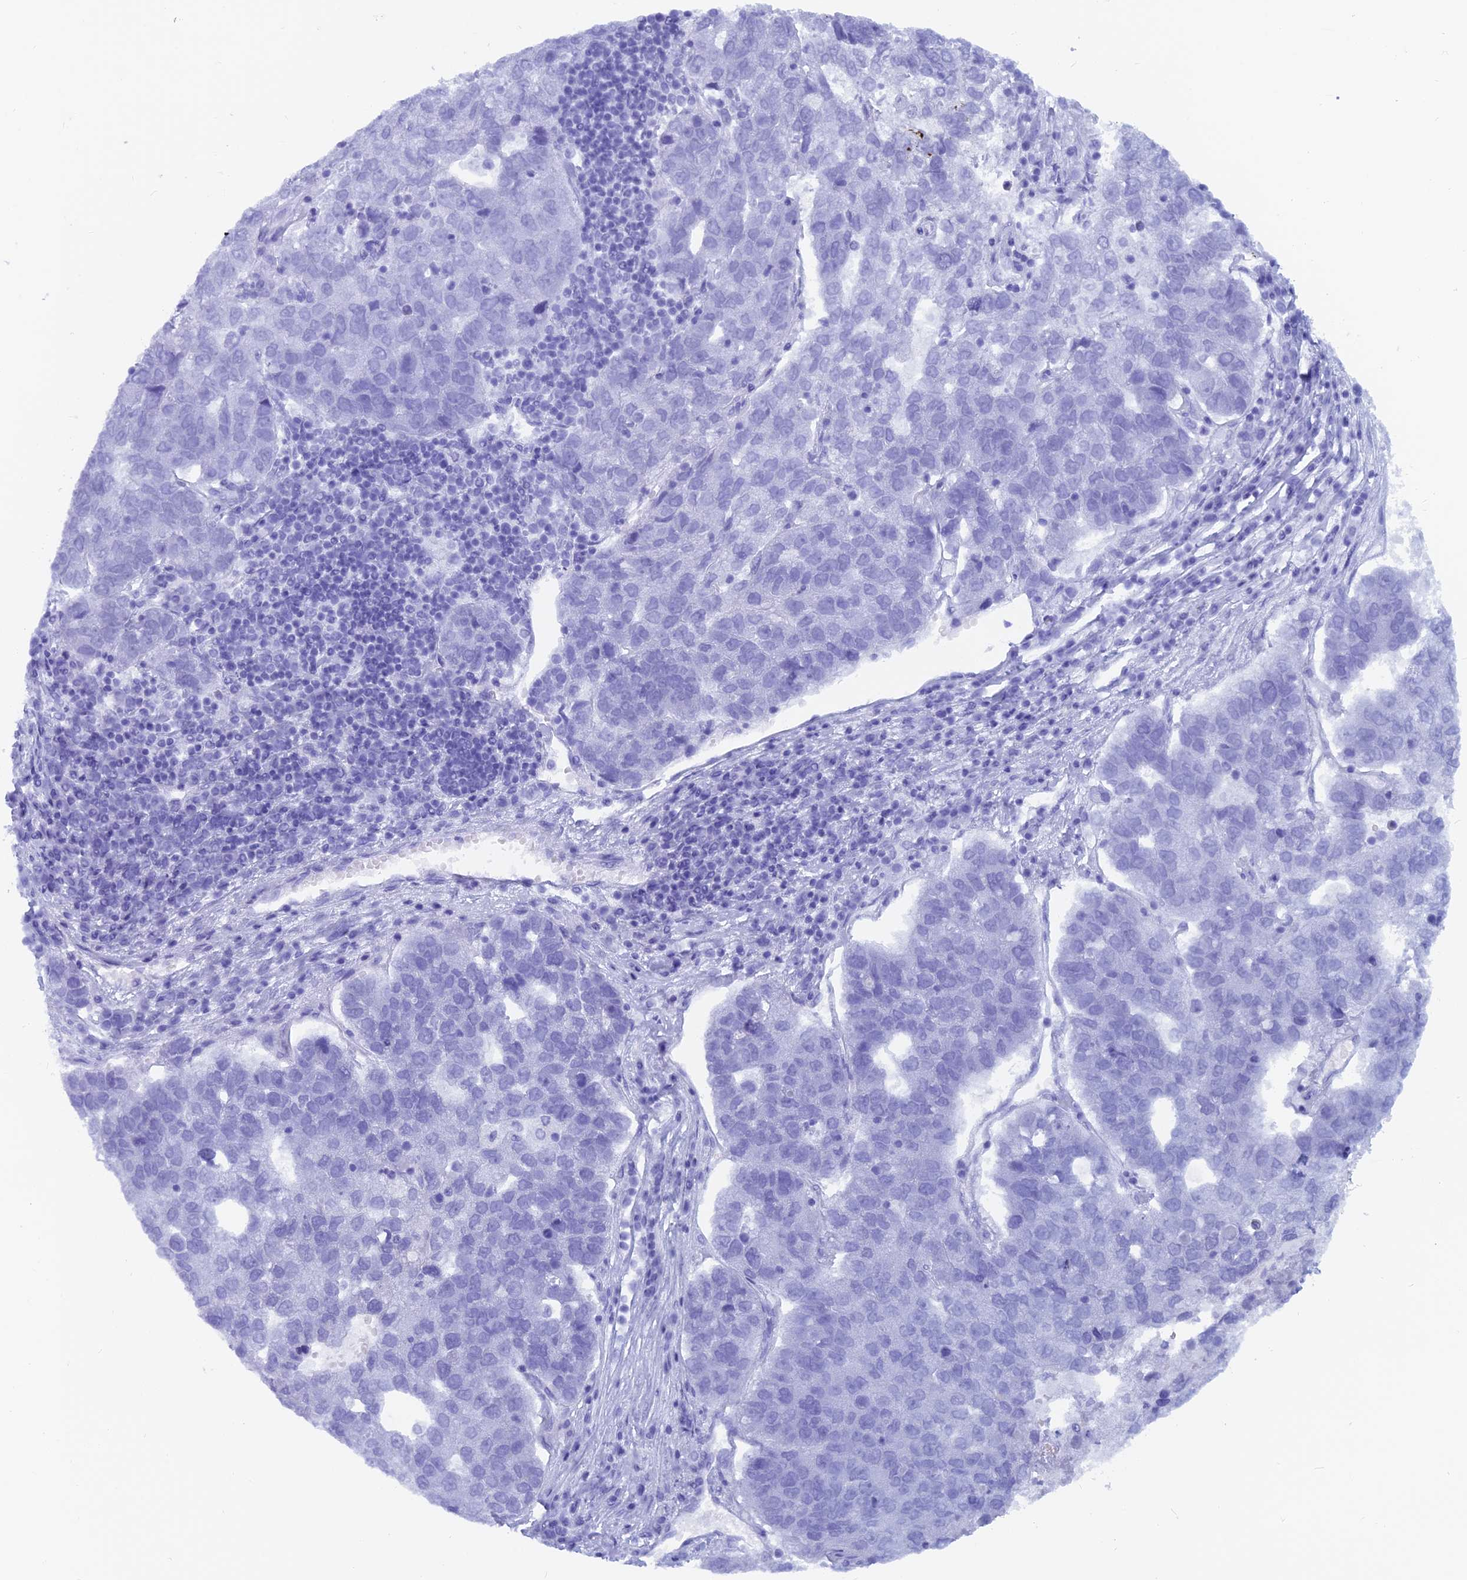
{"staining": {"intensity": "negative", "quantity": "none", "location": "none"}, "tissue": "pancreatic cancer", "cell_type": "Tumor cells", "image_type": "cancer", "snomed": [{"axis": "morphology", "description": "Adenocarcinoma, NOS"}, {"axis": "topography", "description": "Pancreas"}], "caption": "Immunohistochemistry (IHC) photomicrograph of neoplastic tissue: human adenocarcinoma (pancreatic) stained with DAB displays no significant protein staining in tumor cells.", "gene": "CAPS", "patient": {"sex": "female", "age": 61}}